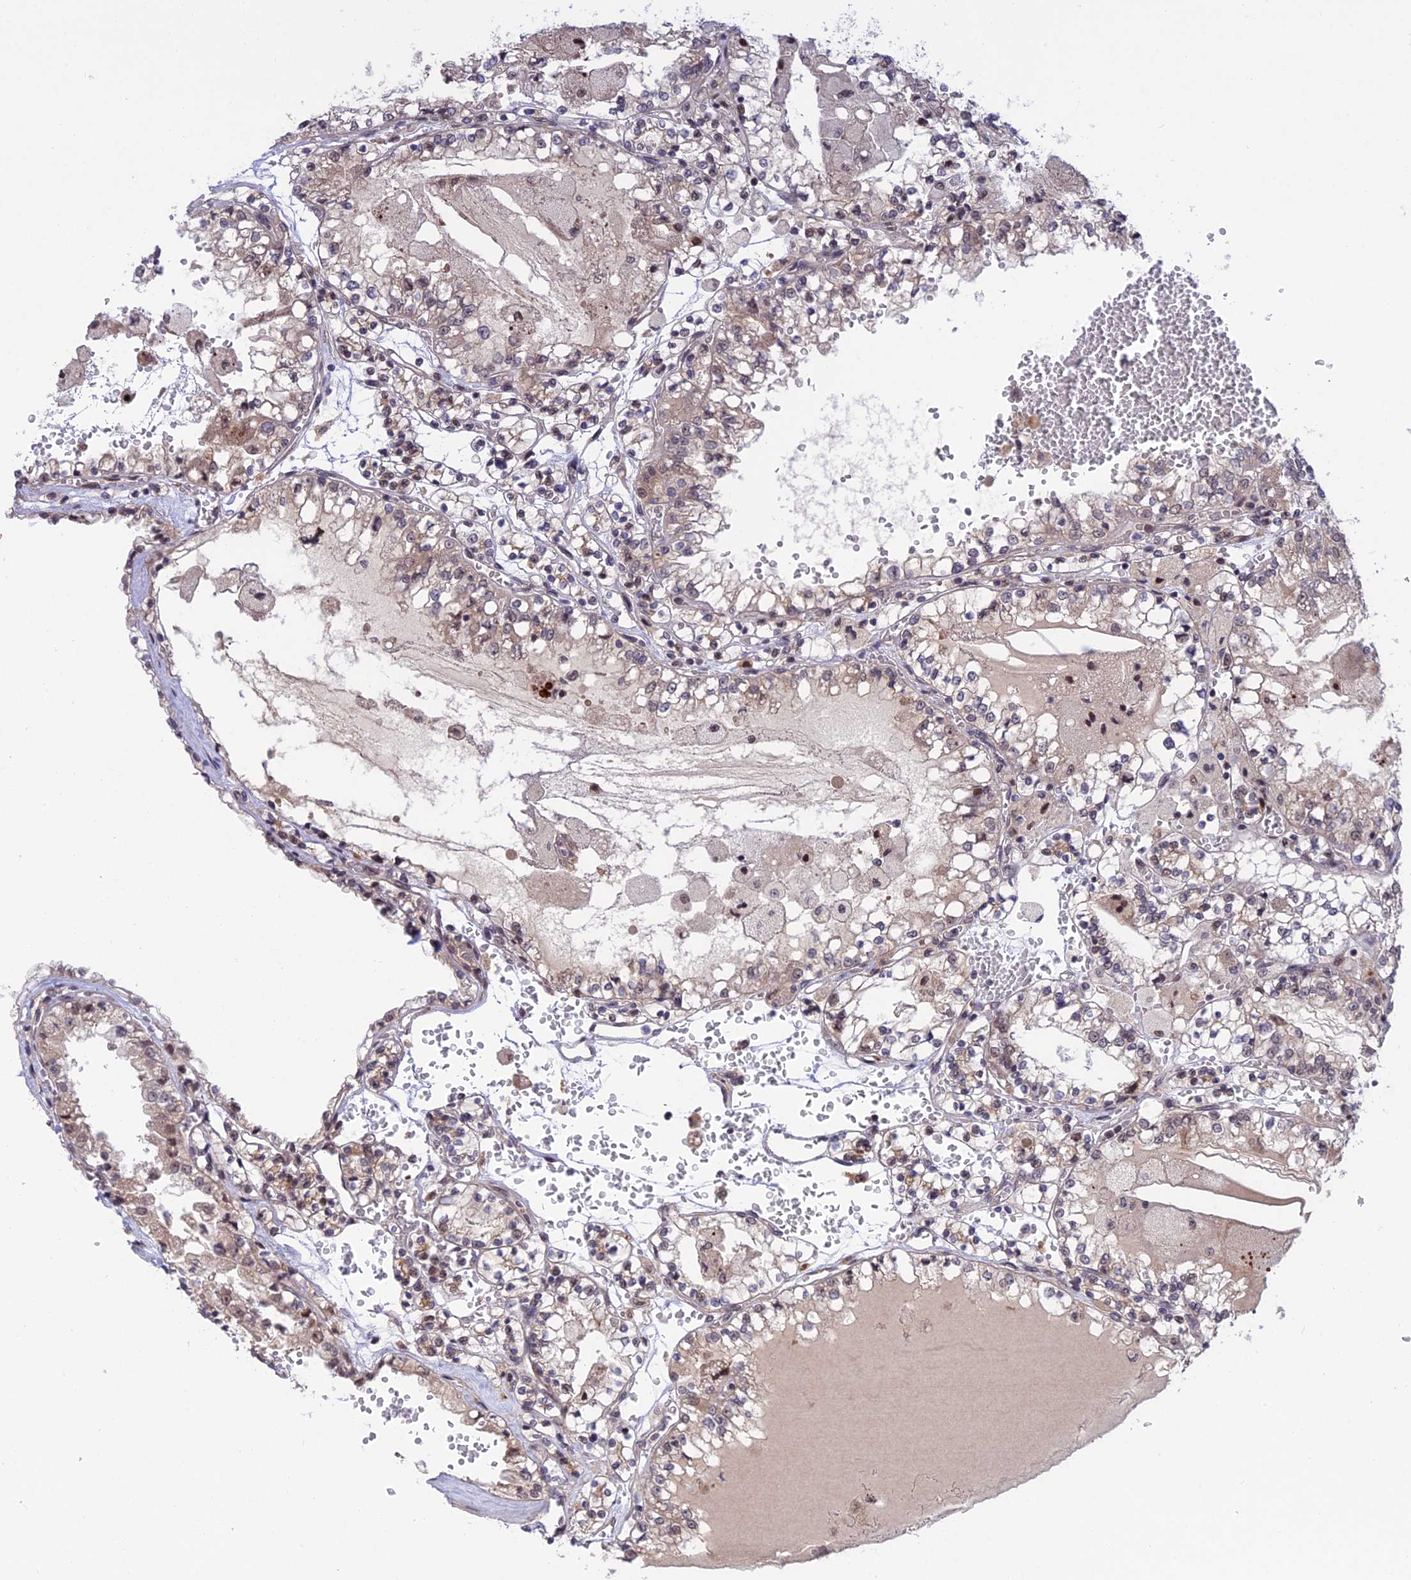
{"staining": {"intensity": "weak", "quantity": "<25%", "location": "cytoplasmic/membranous"}, "tissue": "renal cancer", "cell_type": "Tumor cells", "image_type": "cancer", "snomed": [{"axis": "morphology", "description": "Adenocarcinoma, NOS"}, {"axis": "topography", "description": "Kidney"}], "caption": "Tumor cells show no significant protein expression in adenocarcinoma (renal).", "gene": "POLR2C", "patient": {"sex": "female", "age": 56}}